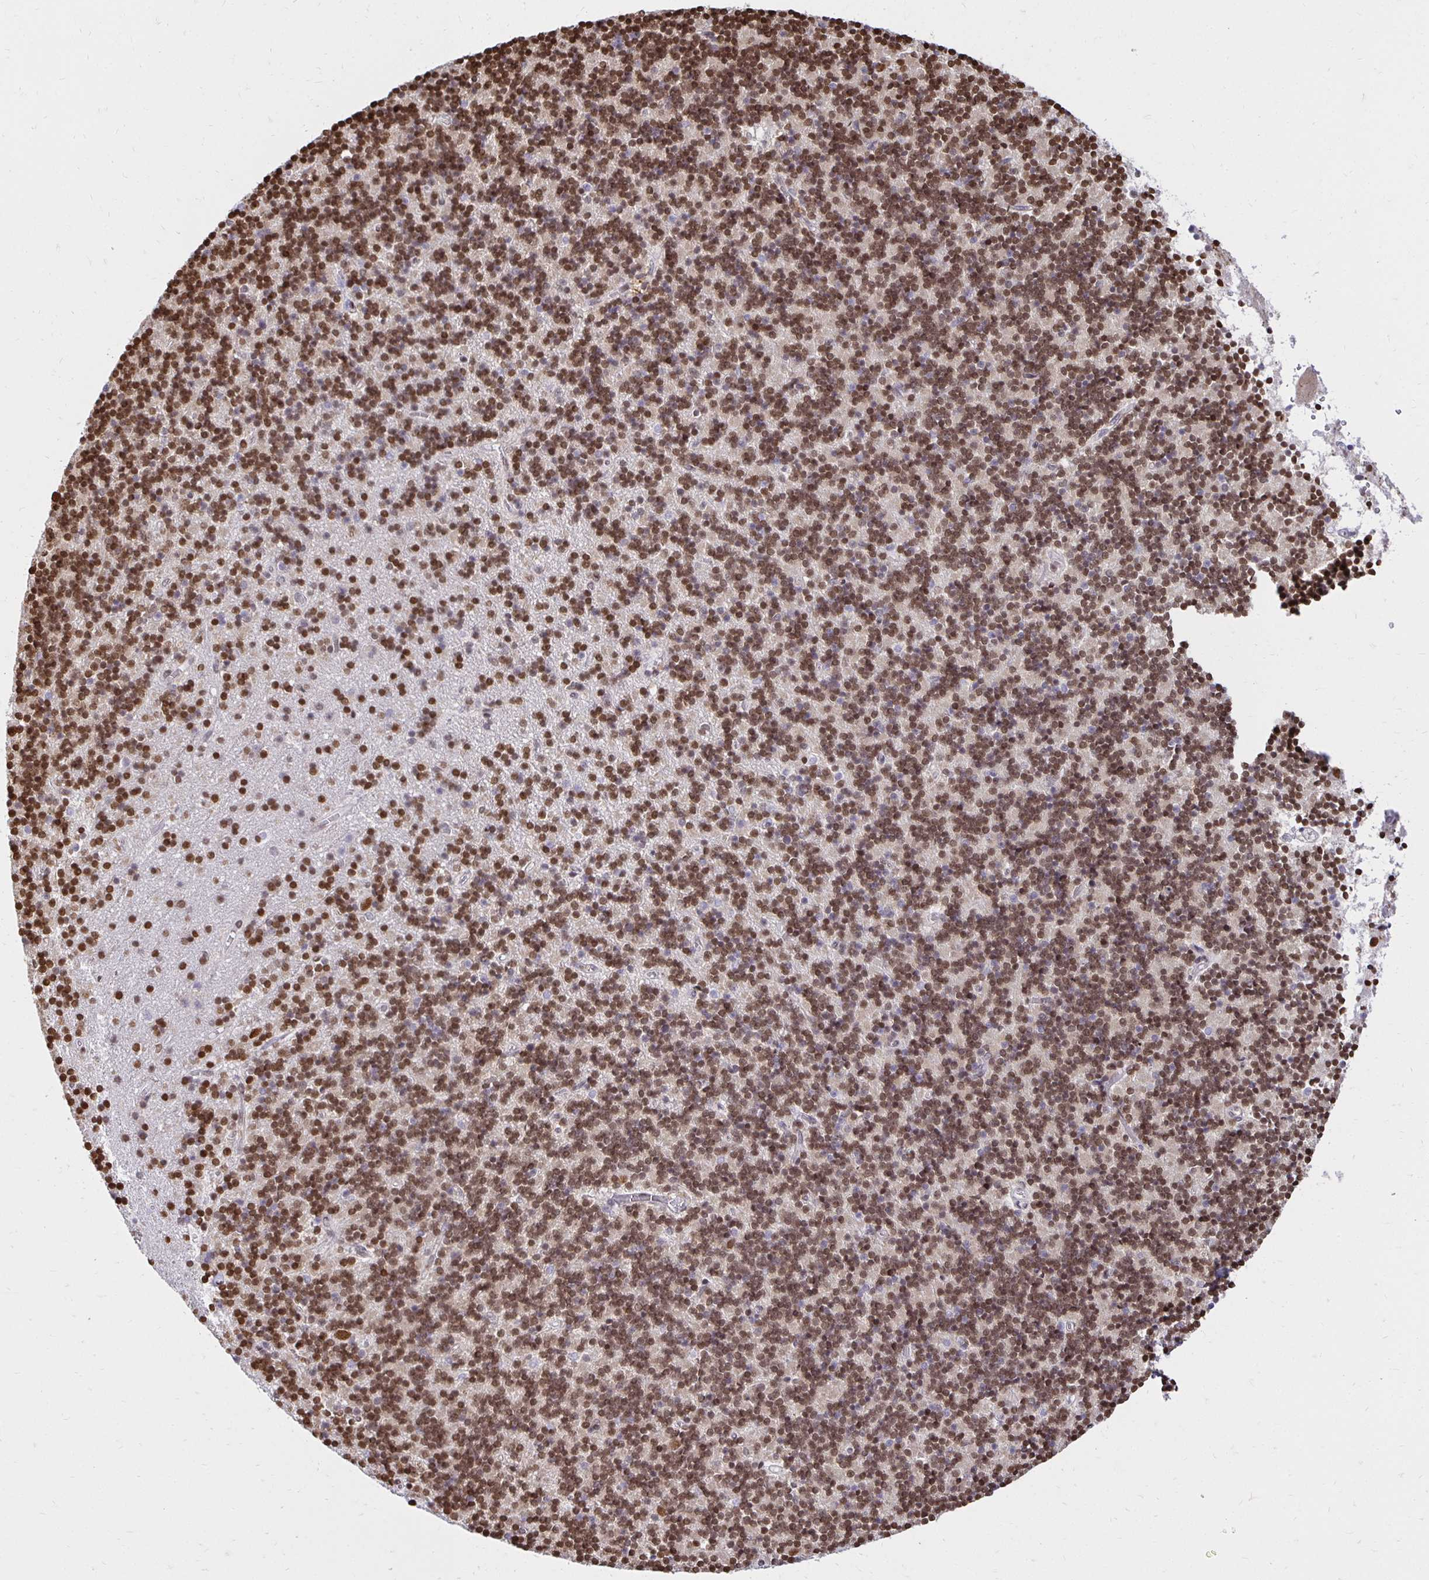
{"staining": {"intensity": "moderate", "quantity": ">75%", "location": "nuclear"}, "tissue": "cerebellum", "cell_type": "Cells in granular layer", "image_type": "normal", "snomed": [{"axis": "morphology", "description": "Normal tissue, NOS"}, {"axis": "topography", "description": "Cerebellum"}], "caption": "Immunohistochemistry (IHC) photomicrograph of benign cerebellum: cerebellum stained using IHC exhibits medium levels of moderate protein expression localized specifically in the nuclear of cells in granular layer, appearing as a nuclear brown color.", "gene": "ZNF579", "patient": {"sex": "male", "age": 54}}